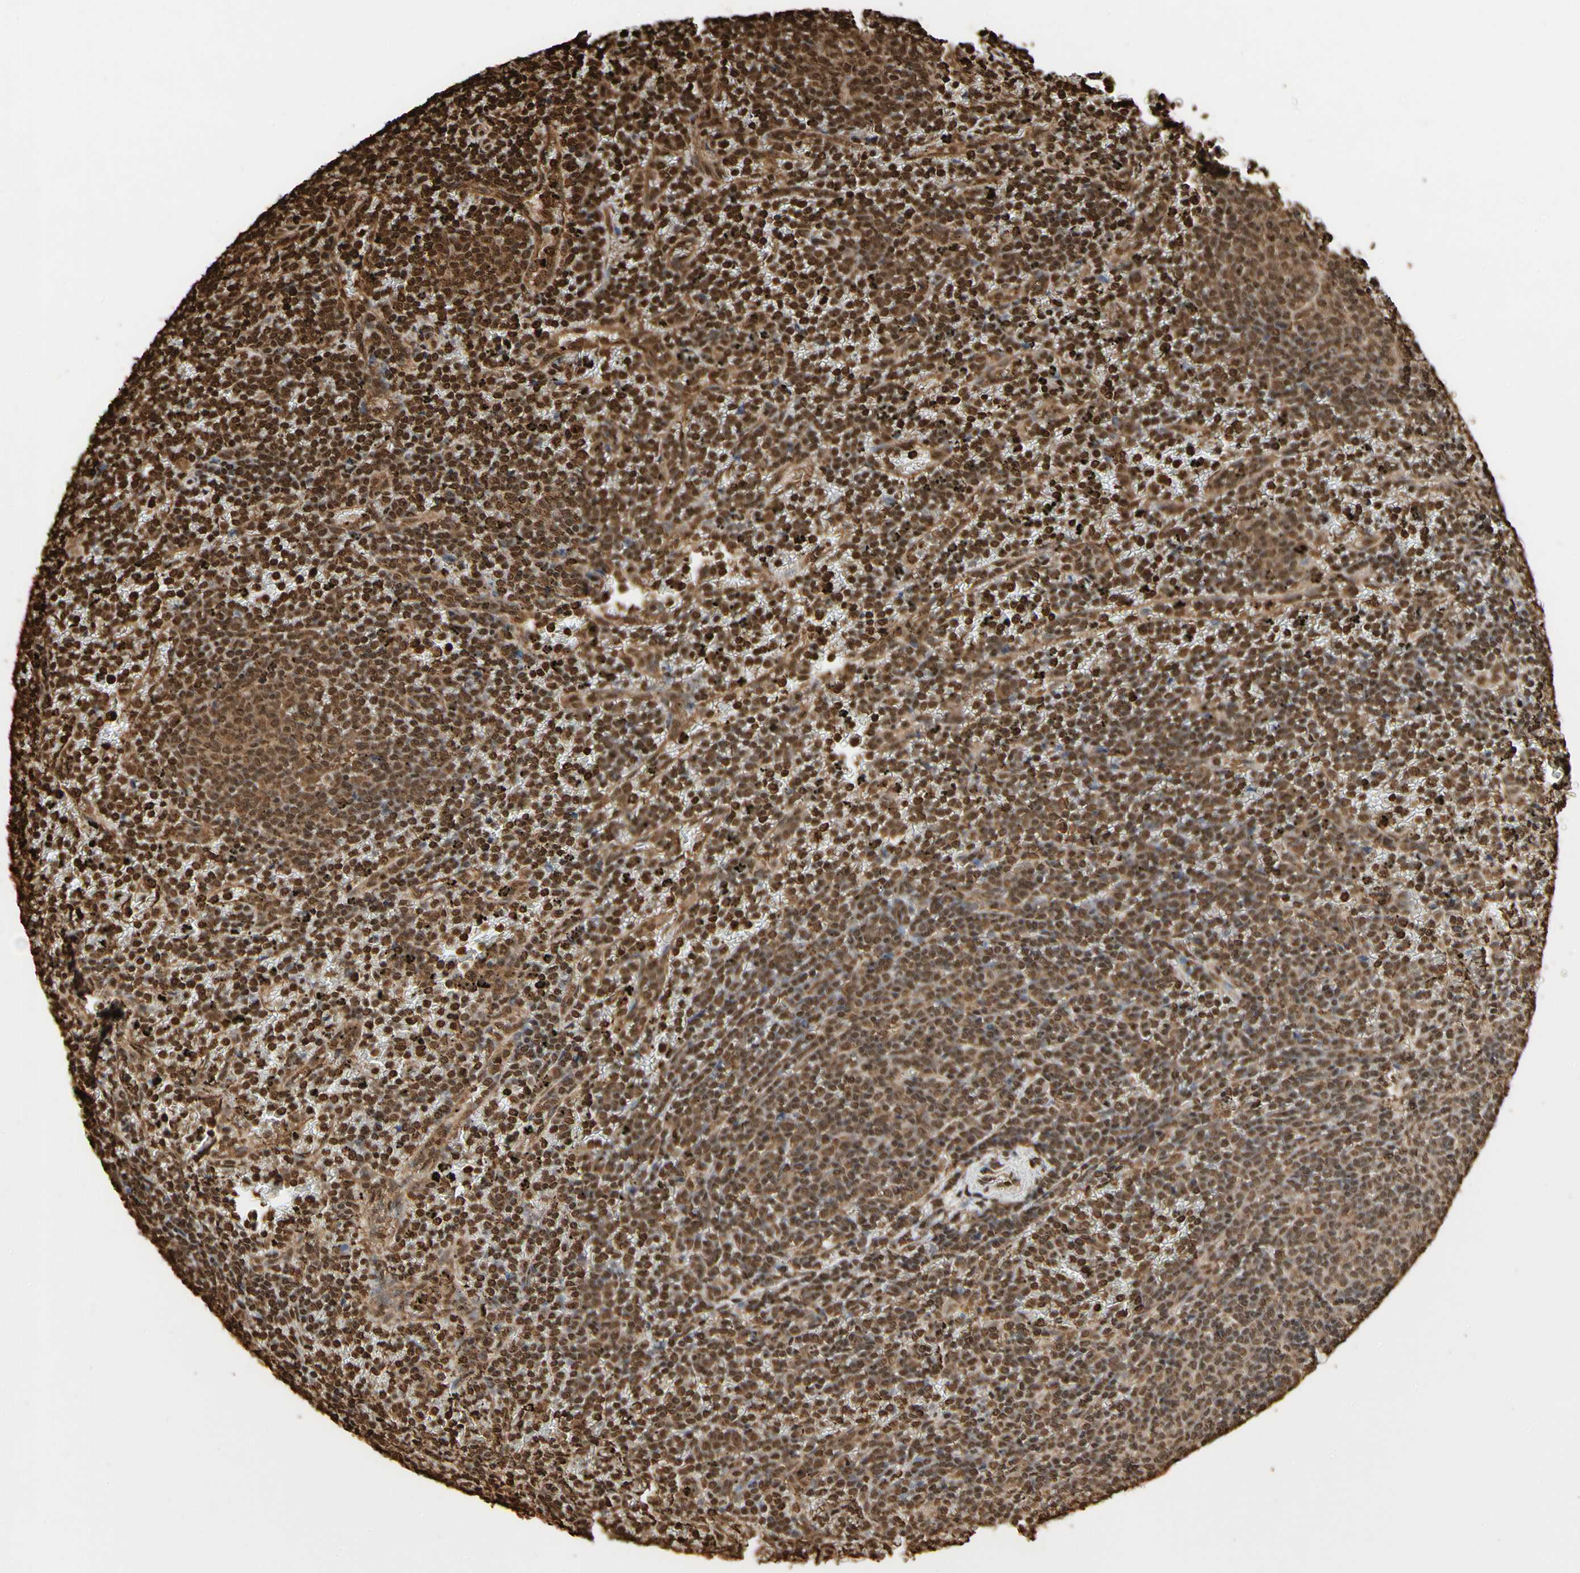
{"staining": {"intensity": "strong", "quantity": ">75%", "location": "nuclear"}, "tissue": "lymphoma", "cell_type": "Tumor cells", "image_type": "cancer", "snomed": [{"axis": "morphology", "description": "Malignant lymphoma, non-Hodgkin's type, Low grade"}, {"axis": "topography", "description": "Spleen"}], "caption": "Human lymphoma stained with a brown dye shows strong nuclear positive staining in approximately >75% of tumor cells.", "gene": "HNRNPK", "patient": {"sex": "female", "age": 77}}